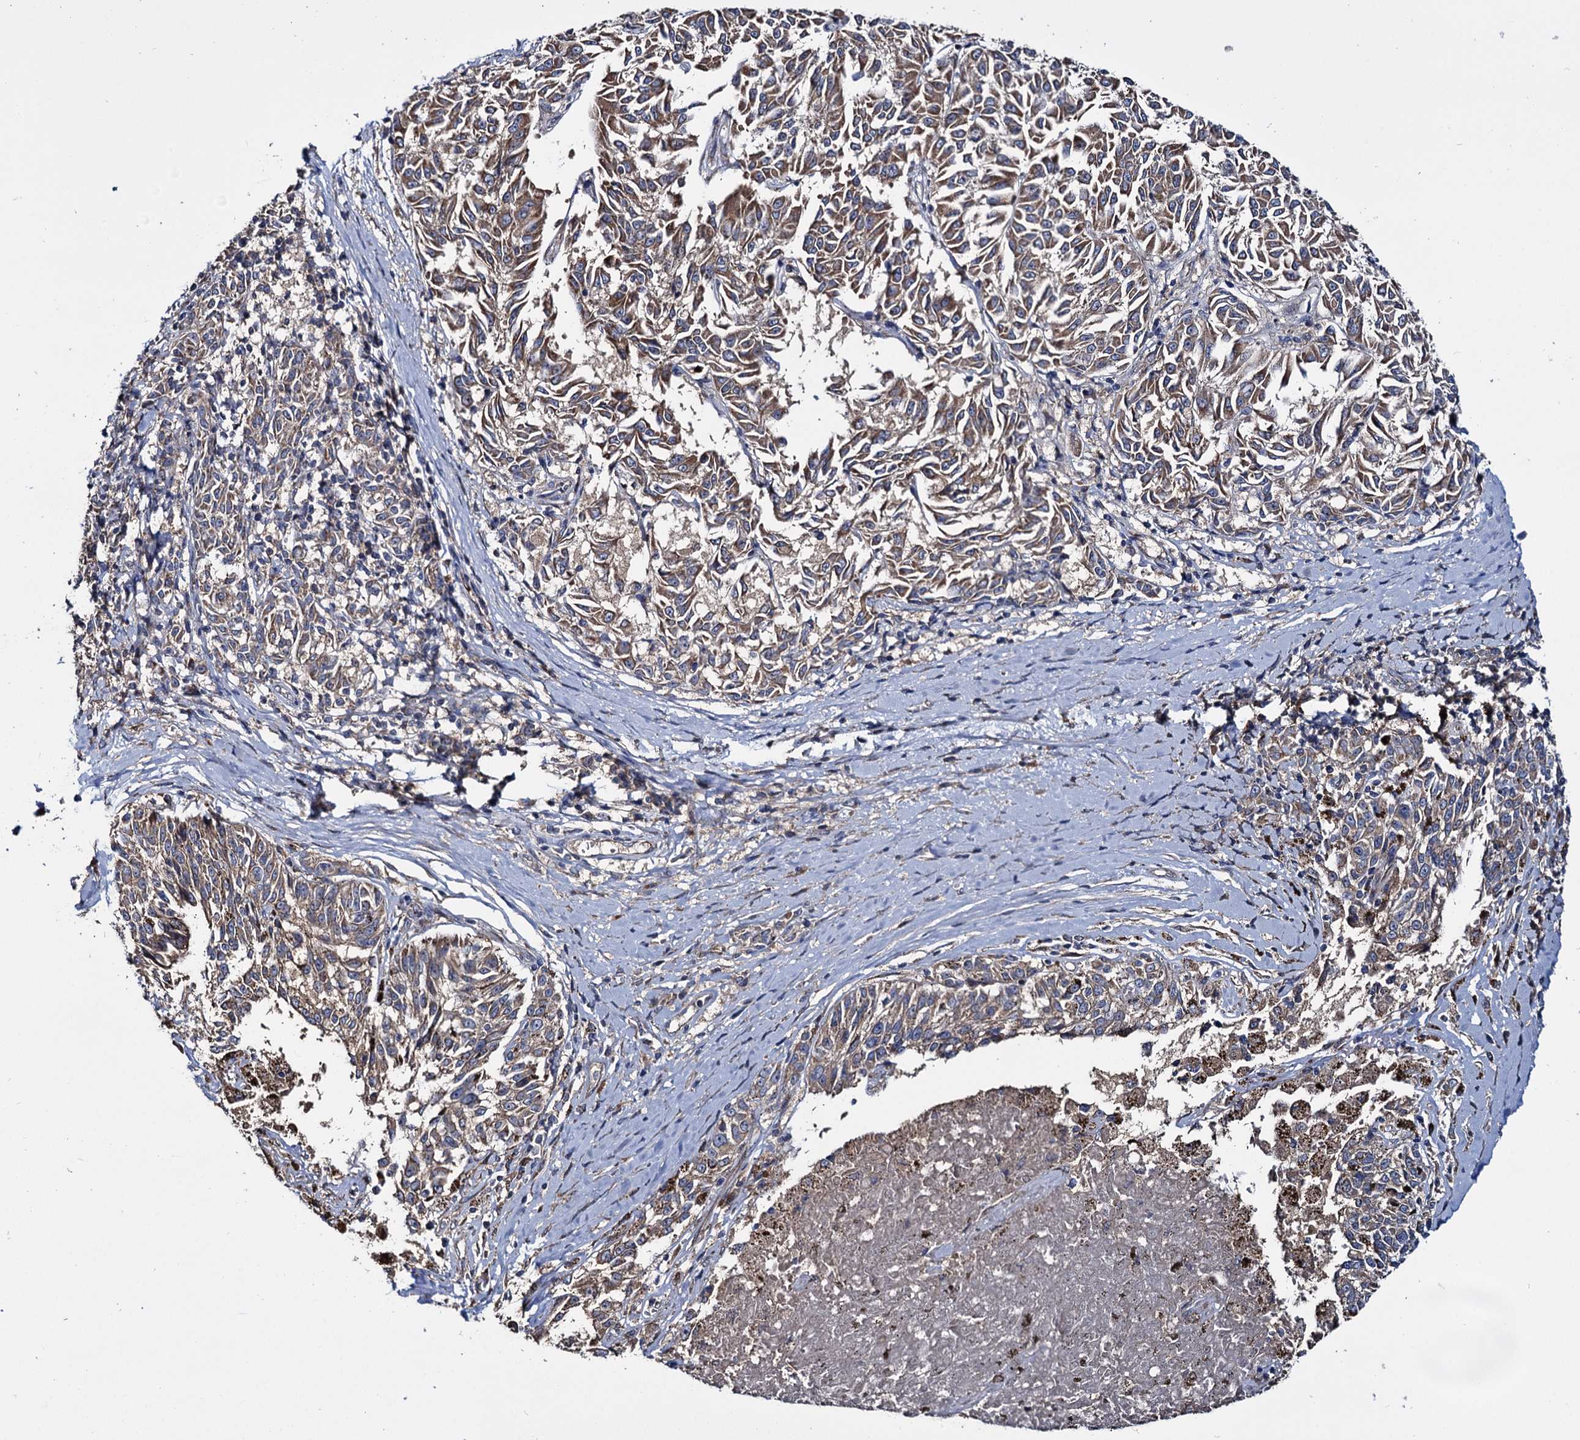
{"staining": {"intensity": "weak", "quantity": ">75%", "location": "cytoplasmic/membranous"}, "tissue": "melanoma", "cell_type": "Tumor cells", "image_type": "cancer", "snomed": [{"axis": "morphology", "description": "Malignant melanoma, NOS"}, {"axis": "topography", "description": "Skin"}], "caption": "There is low levels of weak cytoplasmic/membranous expression in tumor cells of malignant melanoma, as demonstrated by immunohistochemical staining (brown color).", "gene": "CEP192", "patient": {"sex": "female", "age": 72}}